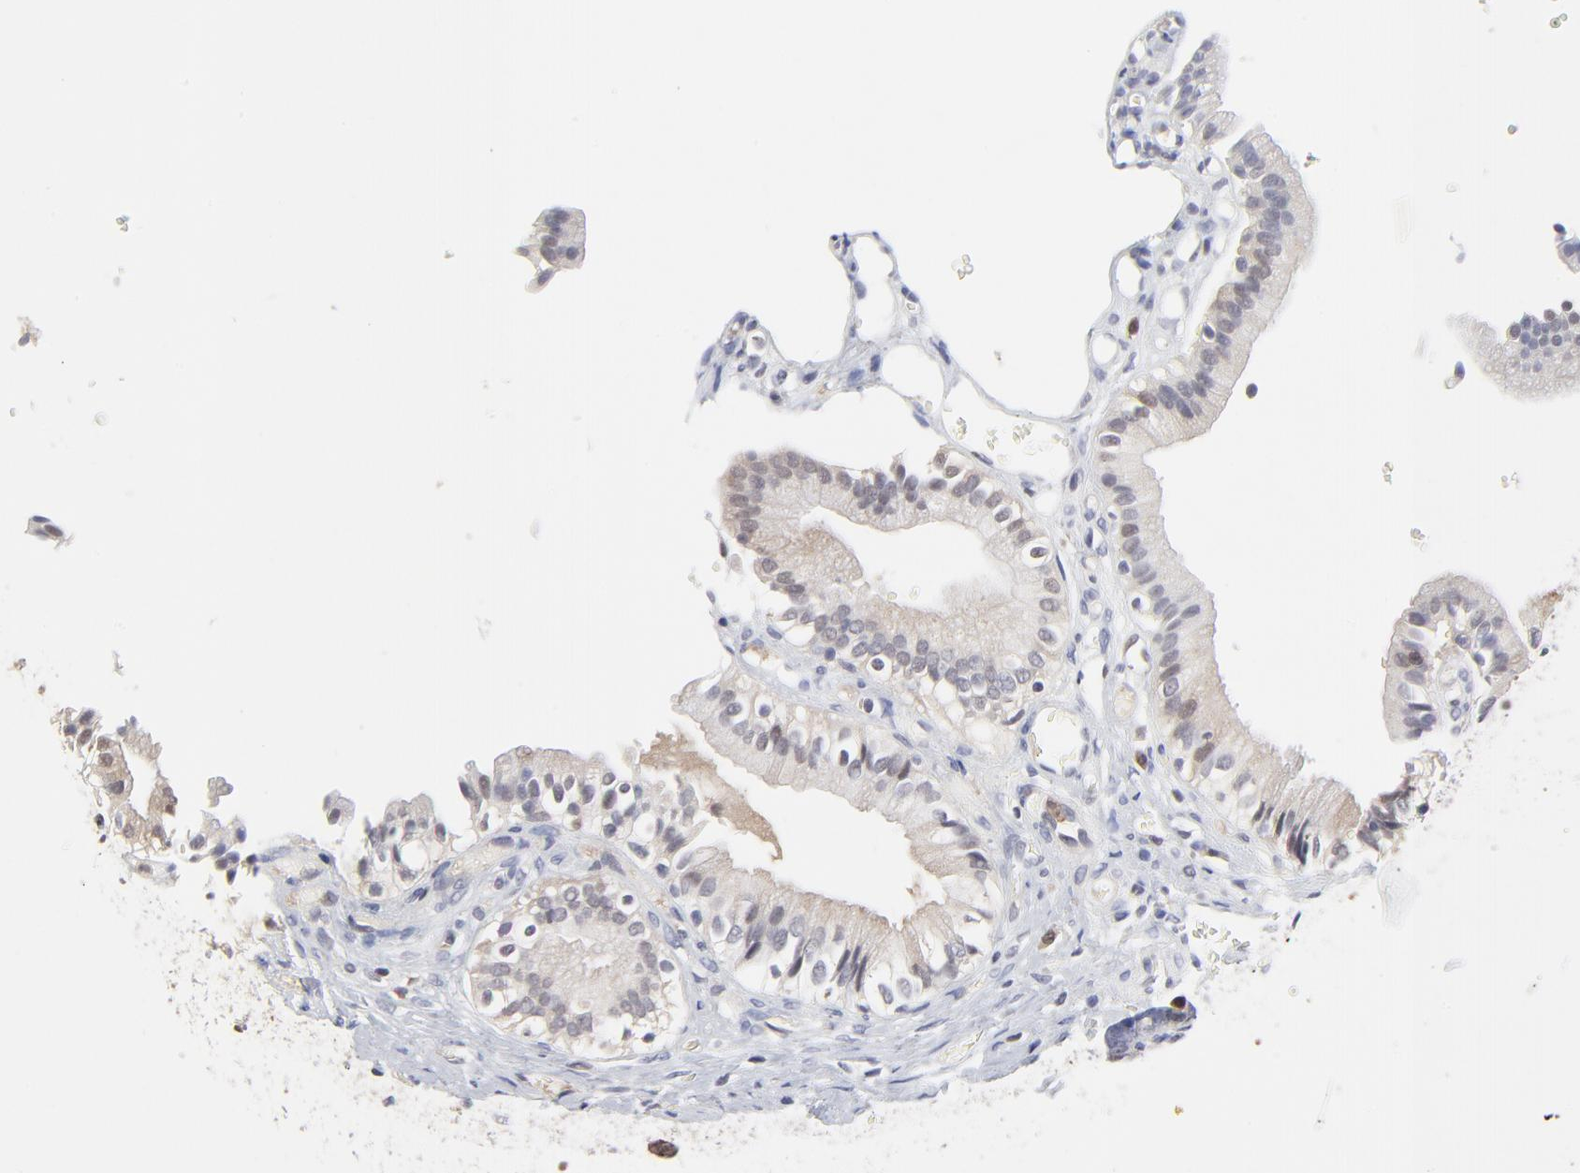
{"staining": {"intensity": "negative", "quantity": "none", "location": "none"}, "tissue": "gallbladder", "cell_type": "Glandular cells", "image_type": "normal", "snomed": [{"axis": "morphology", "description": "Normal tissue, NOS"}, {"axis": "topography", "description": "Gallbladder"}], "caption": "IHC photomicrograph of normal gallbladder: human gallbladder stained with DAB reveals no significant protein expression in glandular cells. (DAB (3,3'-diaminobenzidine) IHC with hematoxylin counter stain).", "gene": "CASP3", "patient": {"sex": "male", "age": 65}}